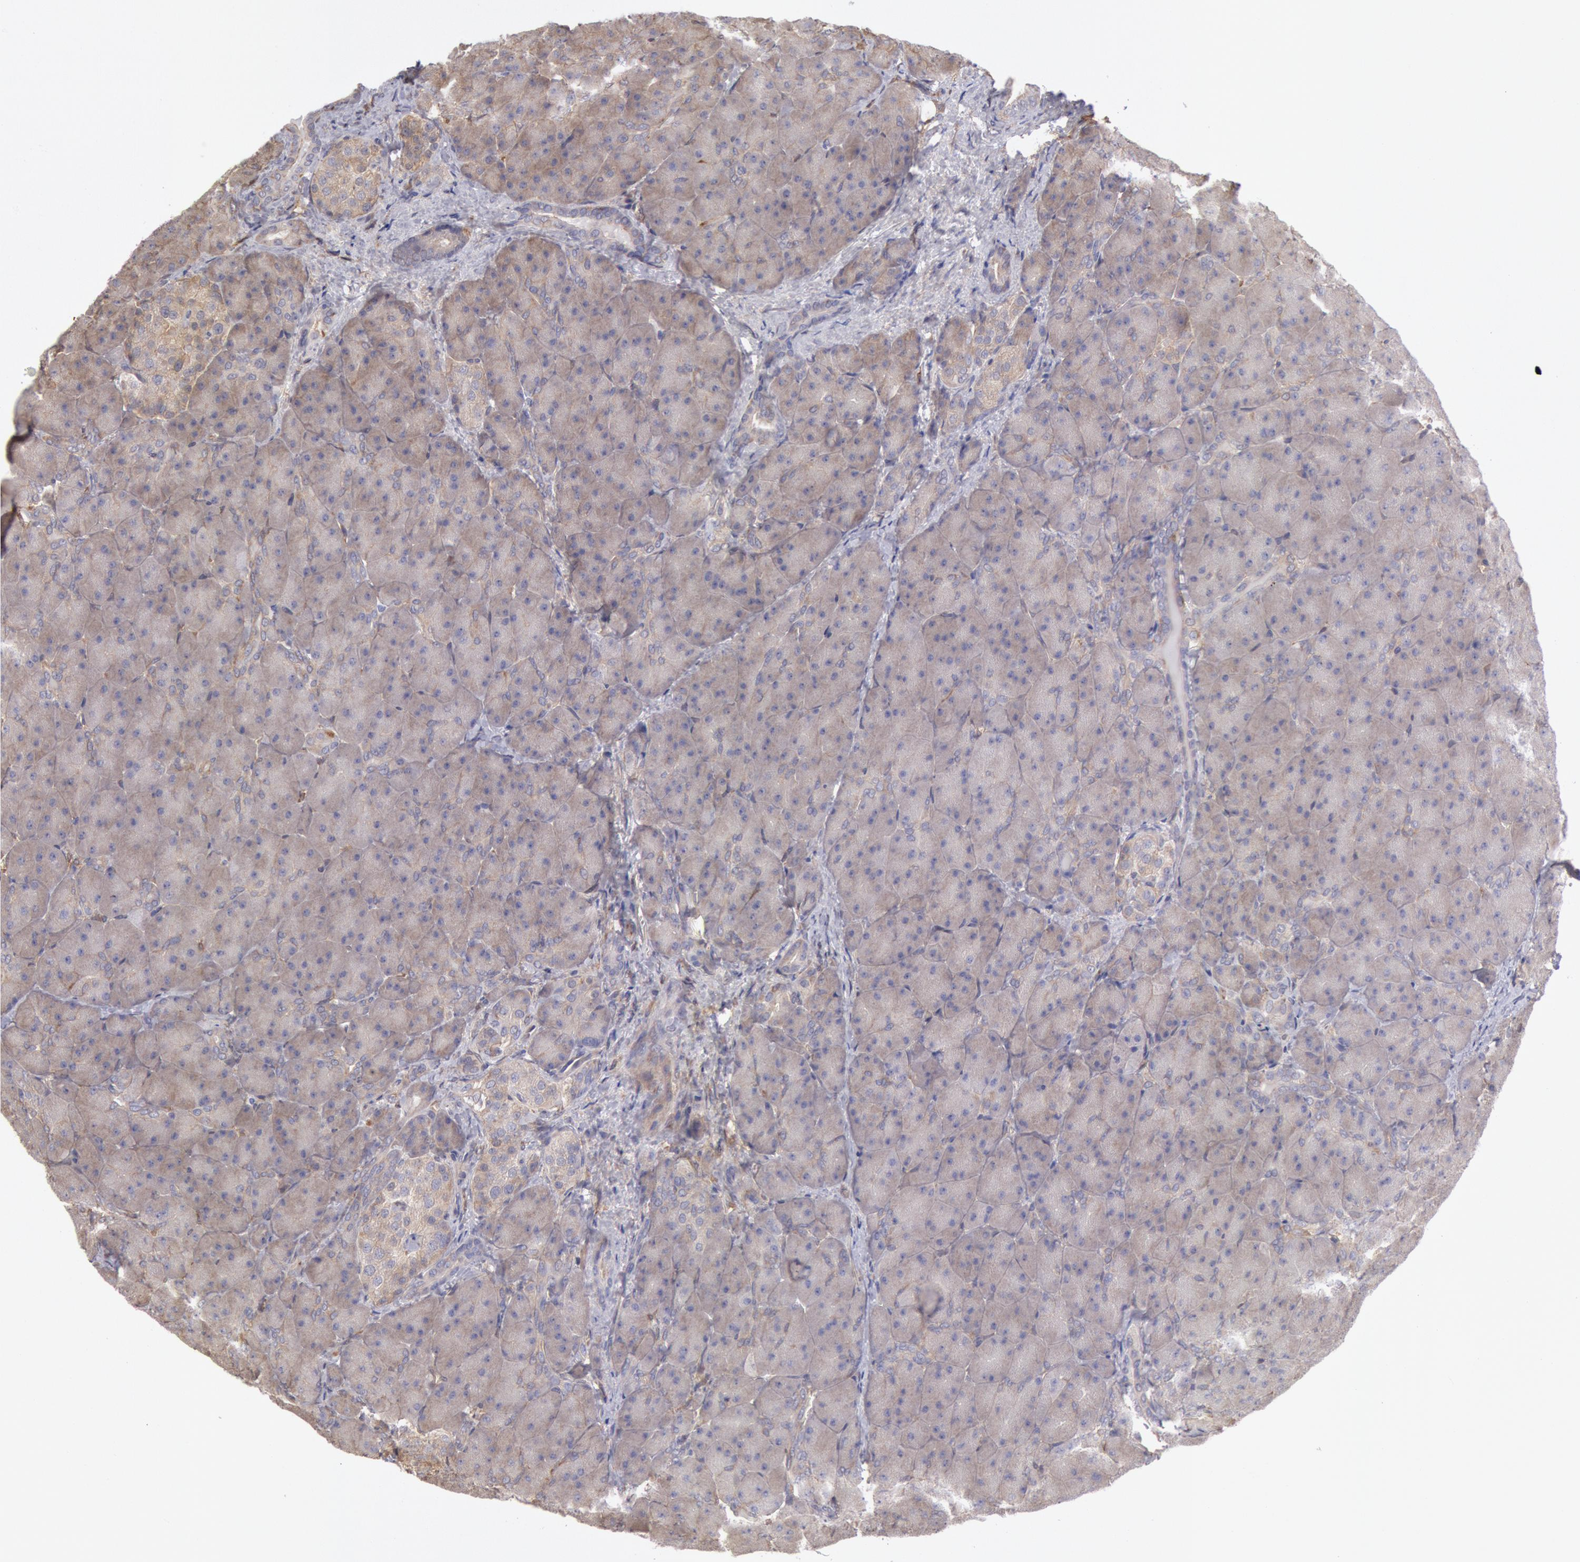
{"staining": {"intensity": "negative", "quantity": "none", "location": "none"}, "tissue": "pancreas", "cell_type": "Exocrine glandular cells", "image_type": "normal", "snomed": [{"axis": "morphology", "description": "Normal tissue, NOS"}, {"axis": "topography", "description": "Pancreas"}], "caption": "Micrograph shows no protein expression in exocrine glandular cells of normal pancreas. (Stains: DAB (3,3'-diaminobenzidine) immunohistochemistry (IHC) with hematoxylin counter stain, Microscopy: brightfield microscopy at high magnification).", "gene": "CCDC50", "patient": {"sex": "male", "age": 66}}